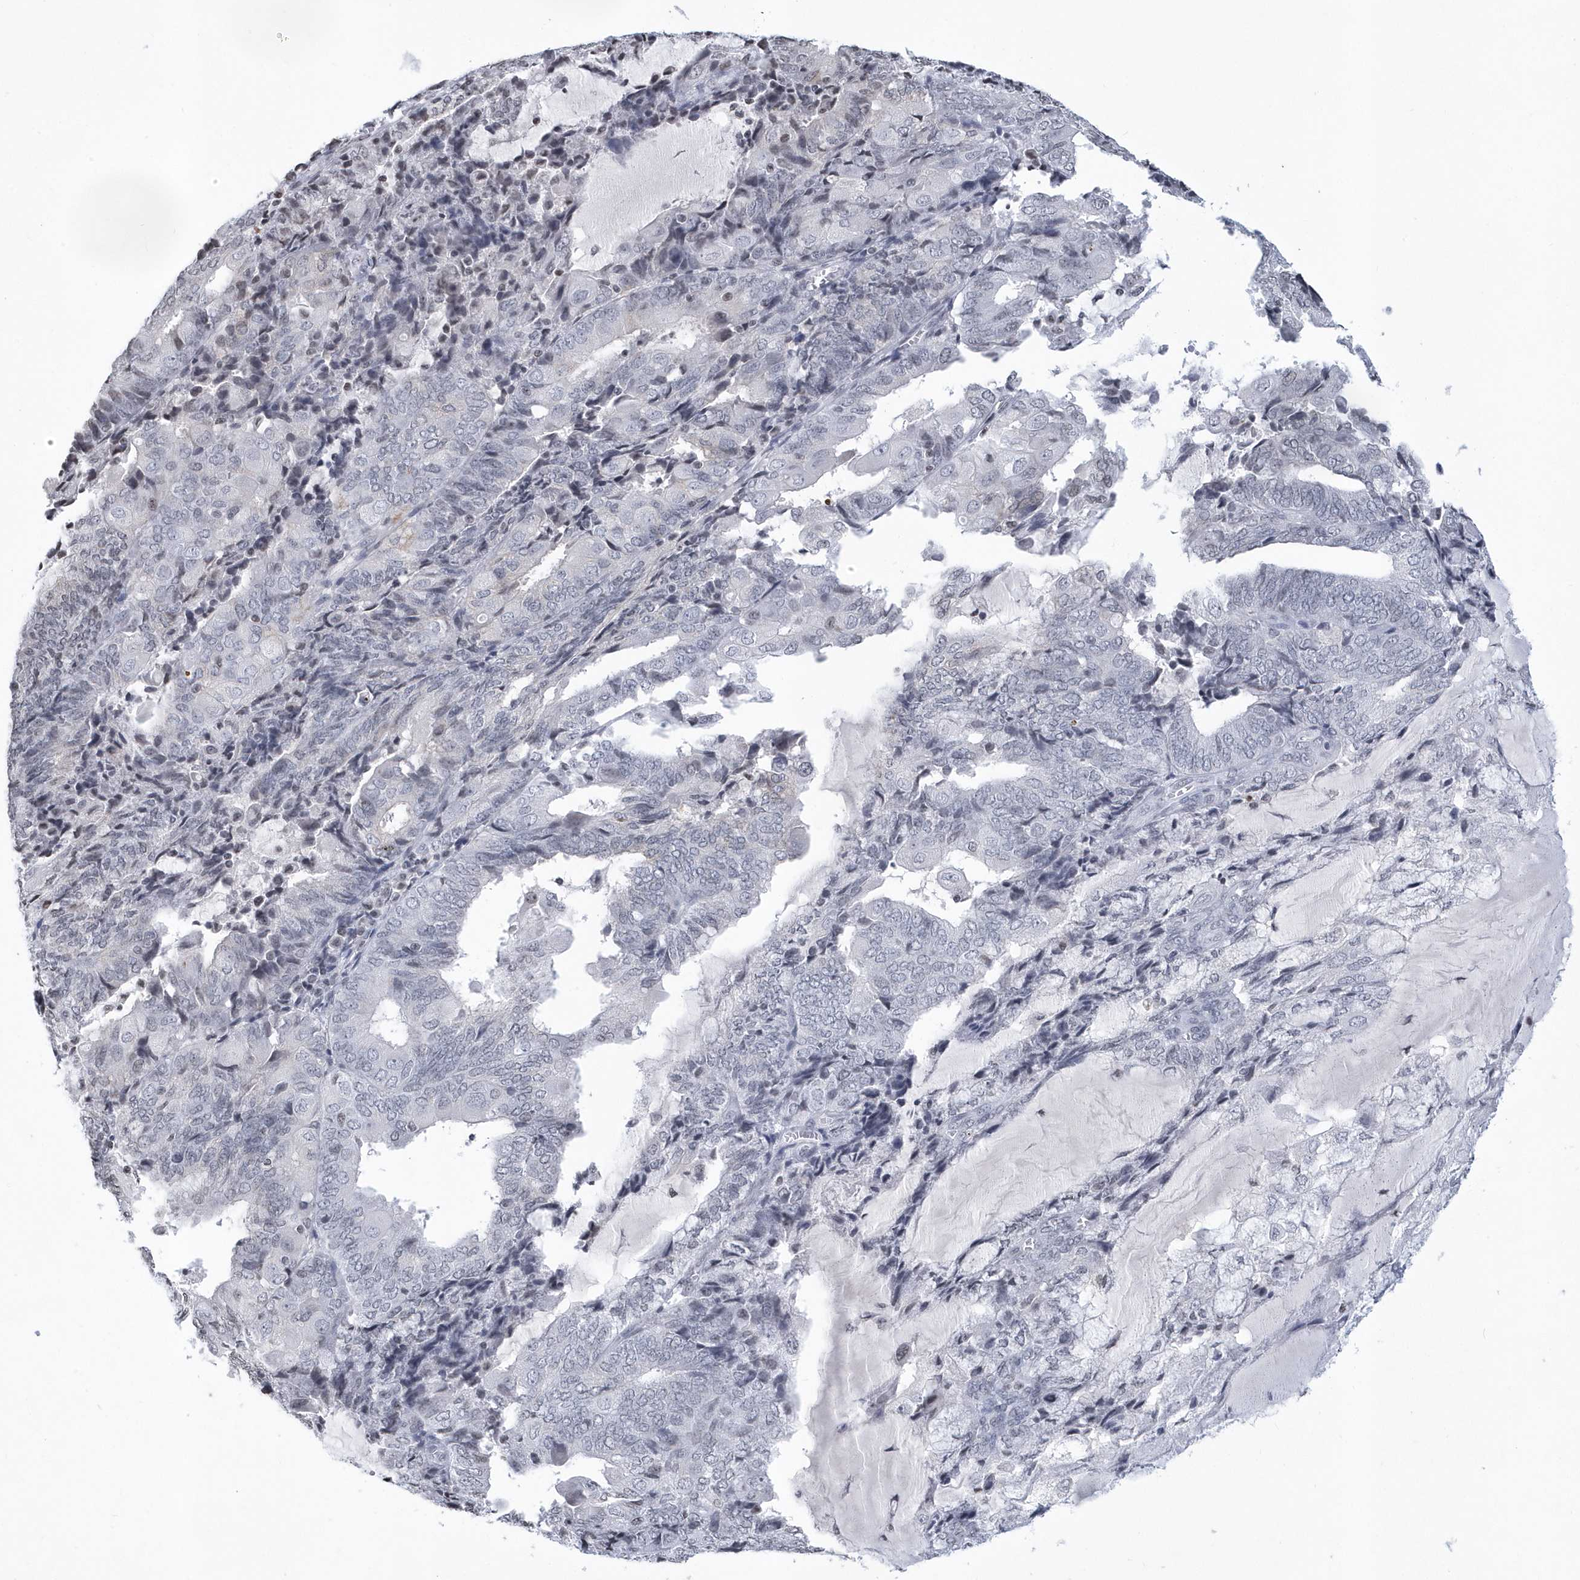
{"staining": {"intensity": "negative", "quantity": "none", "location": "none"}, "tissue": "endometrial cancer", "cell_type": "Tumor cells", "image_type": "cancer", "snomed": [{"axis": "morphology", "description": "Adenocarcinoma, NOS"}, {"axis": "topography", "description": "Endometrium"}], "caption": "The immunohistochemistry (IHC) image has no significant positivity in tumor cells of endometrial cancer tissue.", "gene": "VWA5B2", "patient": {"sex": "female", "age": 81}}